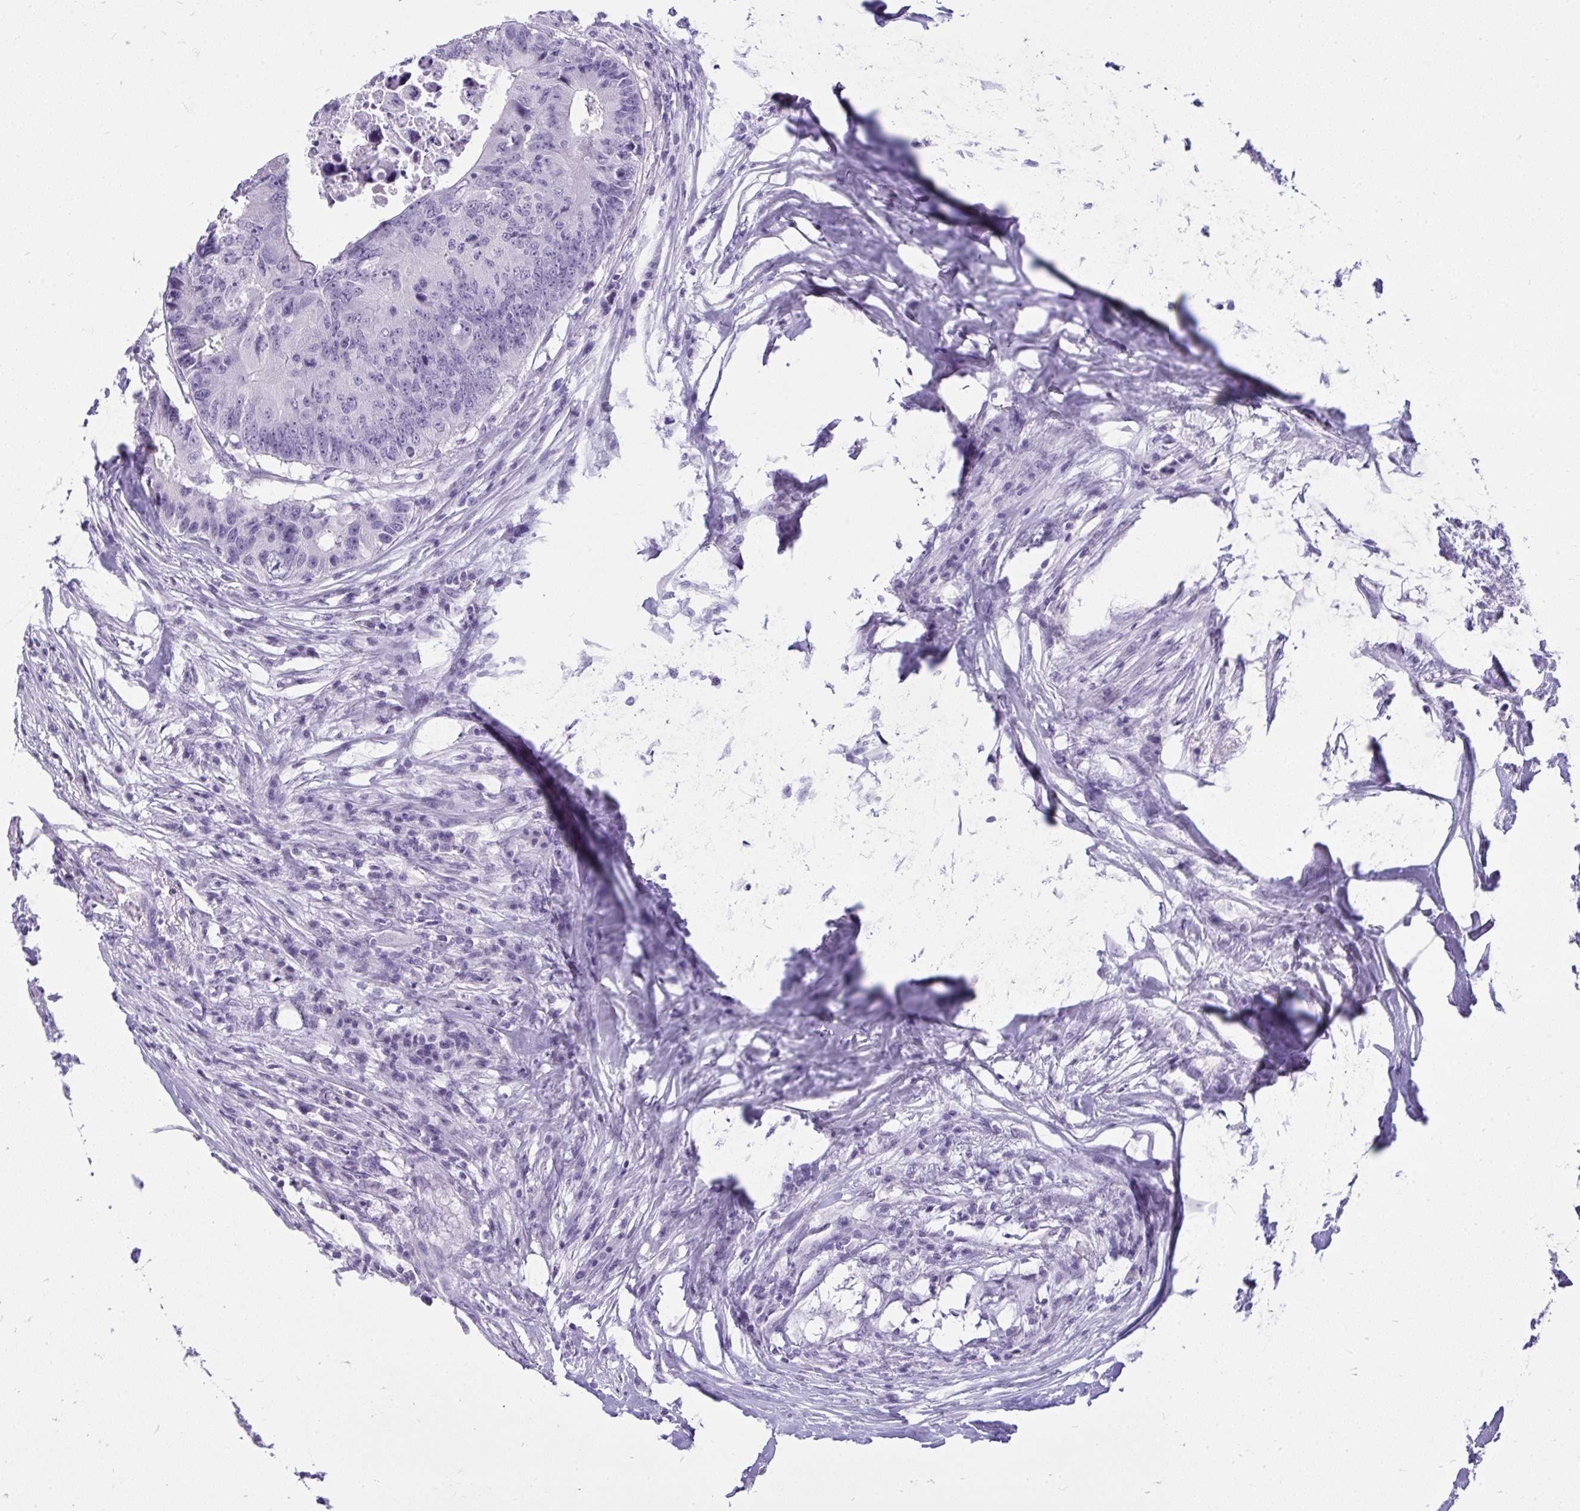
{"staining": {"intensity": "negative", "quantity": "none", "location": "none"}, "tissue": "colorectal cancer", "cell_type": "Tumor cells", "image_type": "cancer", "snomed": [{"axis": "morphology", "description": "Adenocarcinoma, NOS"}, {"axis": "topography", "description": "Colon"}], "caption": "DAB immunohistochemical staining of colorectal cancer (adenocarcinoma) shows no significant positivity in tumor cells.", "gene": "PRM2", "patient": {"sex": "male", "age": 71}}